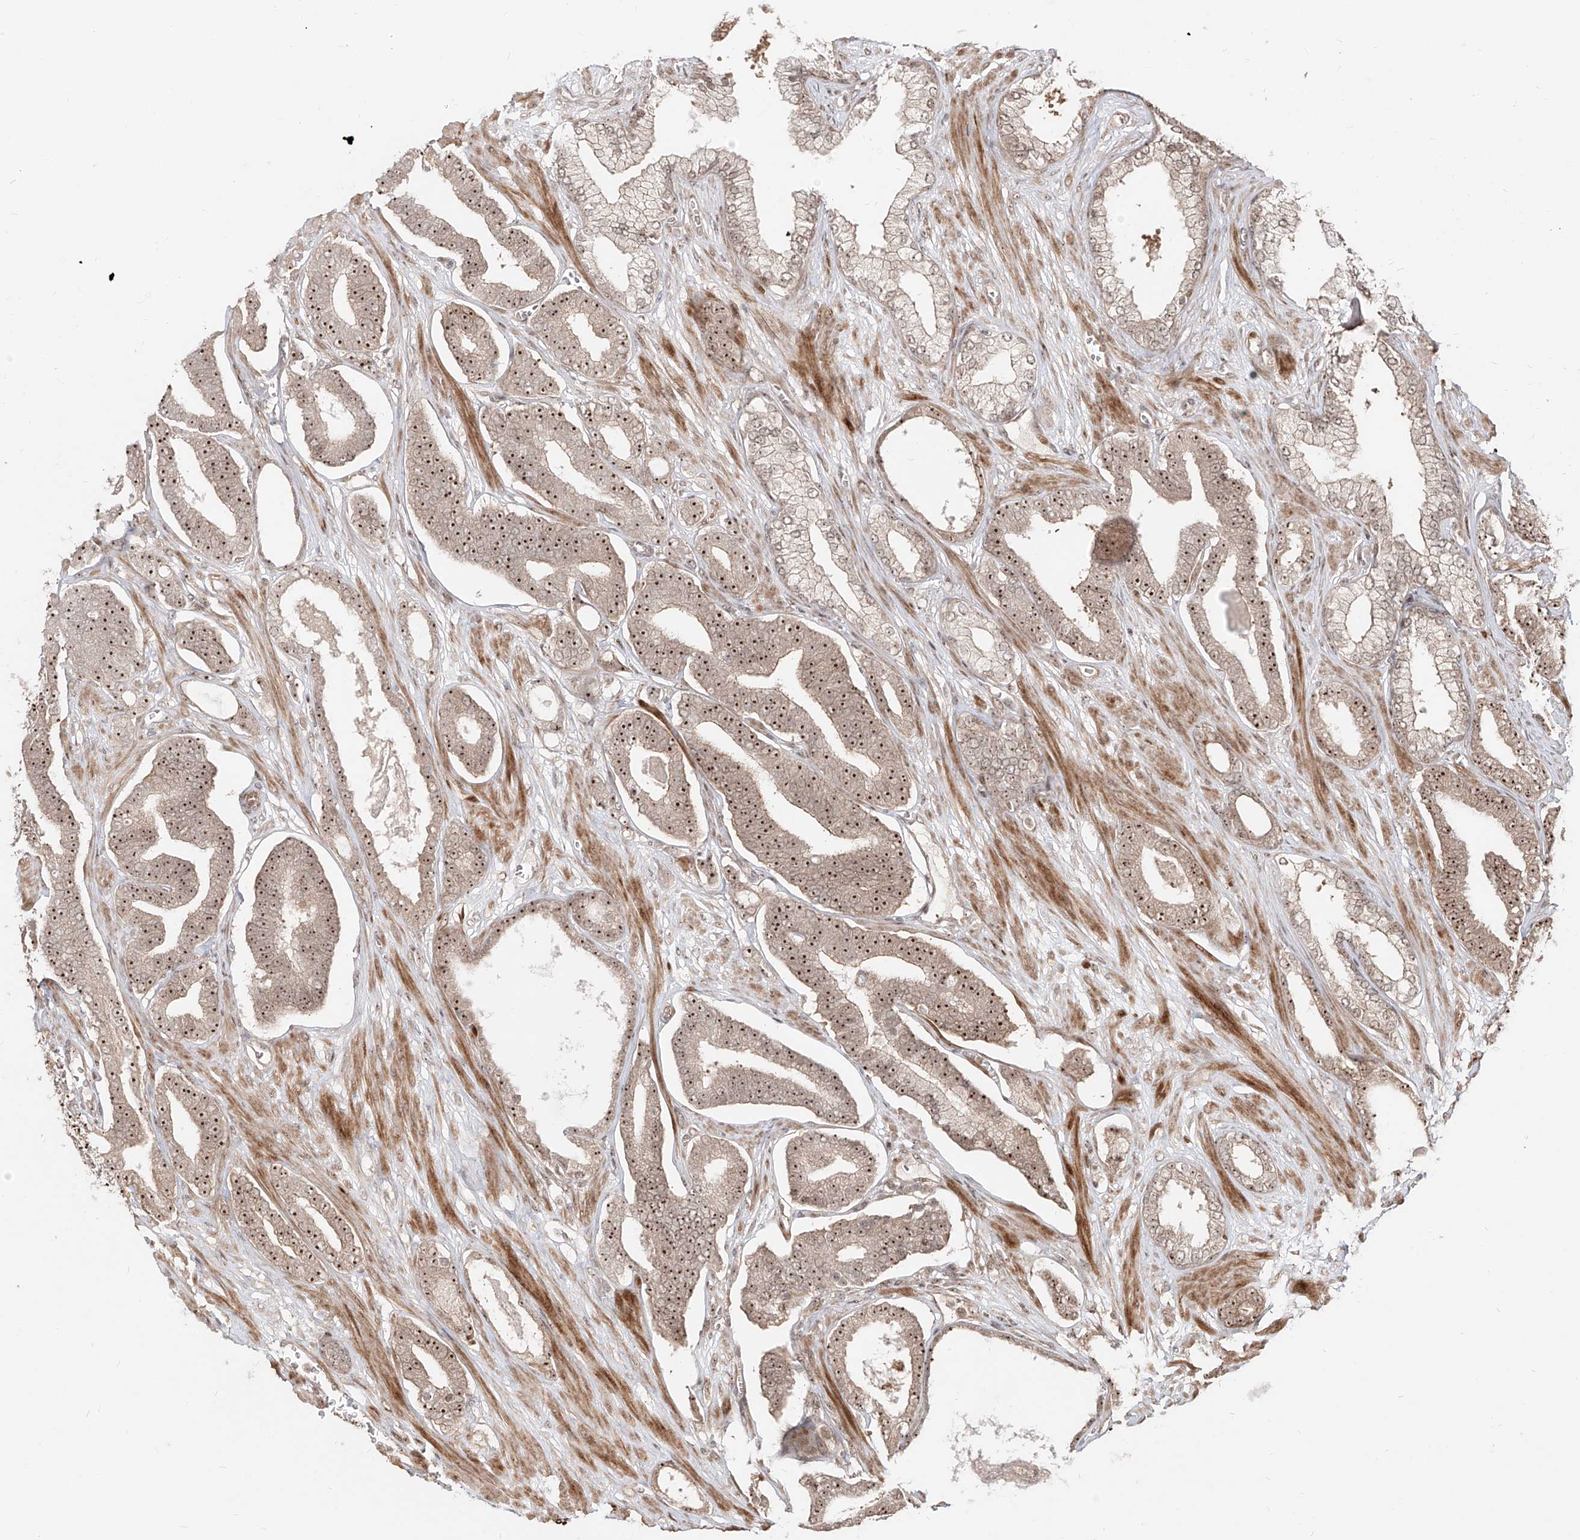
{"staining": {"intensity": "strong", "quantity": "25%-75%", "location": "nuclear"}, "tissue": "prostate cancer", "cell_type": "Tumor cells", "image_type": "cancer", "snomed": [{"axis": "morphology", "description": "Adenocarcinoma, Low grade"}, {"axis": "topography", "description": "Prostate"}], "caption": "Immunohistochemistry (IHC) (DAB (3,3'-diaminobenzidine)) staining of human prostate cancer (low-grade adenocarcinoma) reveals strong nuclear protein staining in about 25%-75% of tumor cells.", "gene": "ZNF710", "patient": {"sex": "male", "age": 70}}